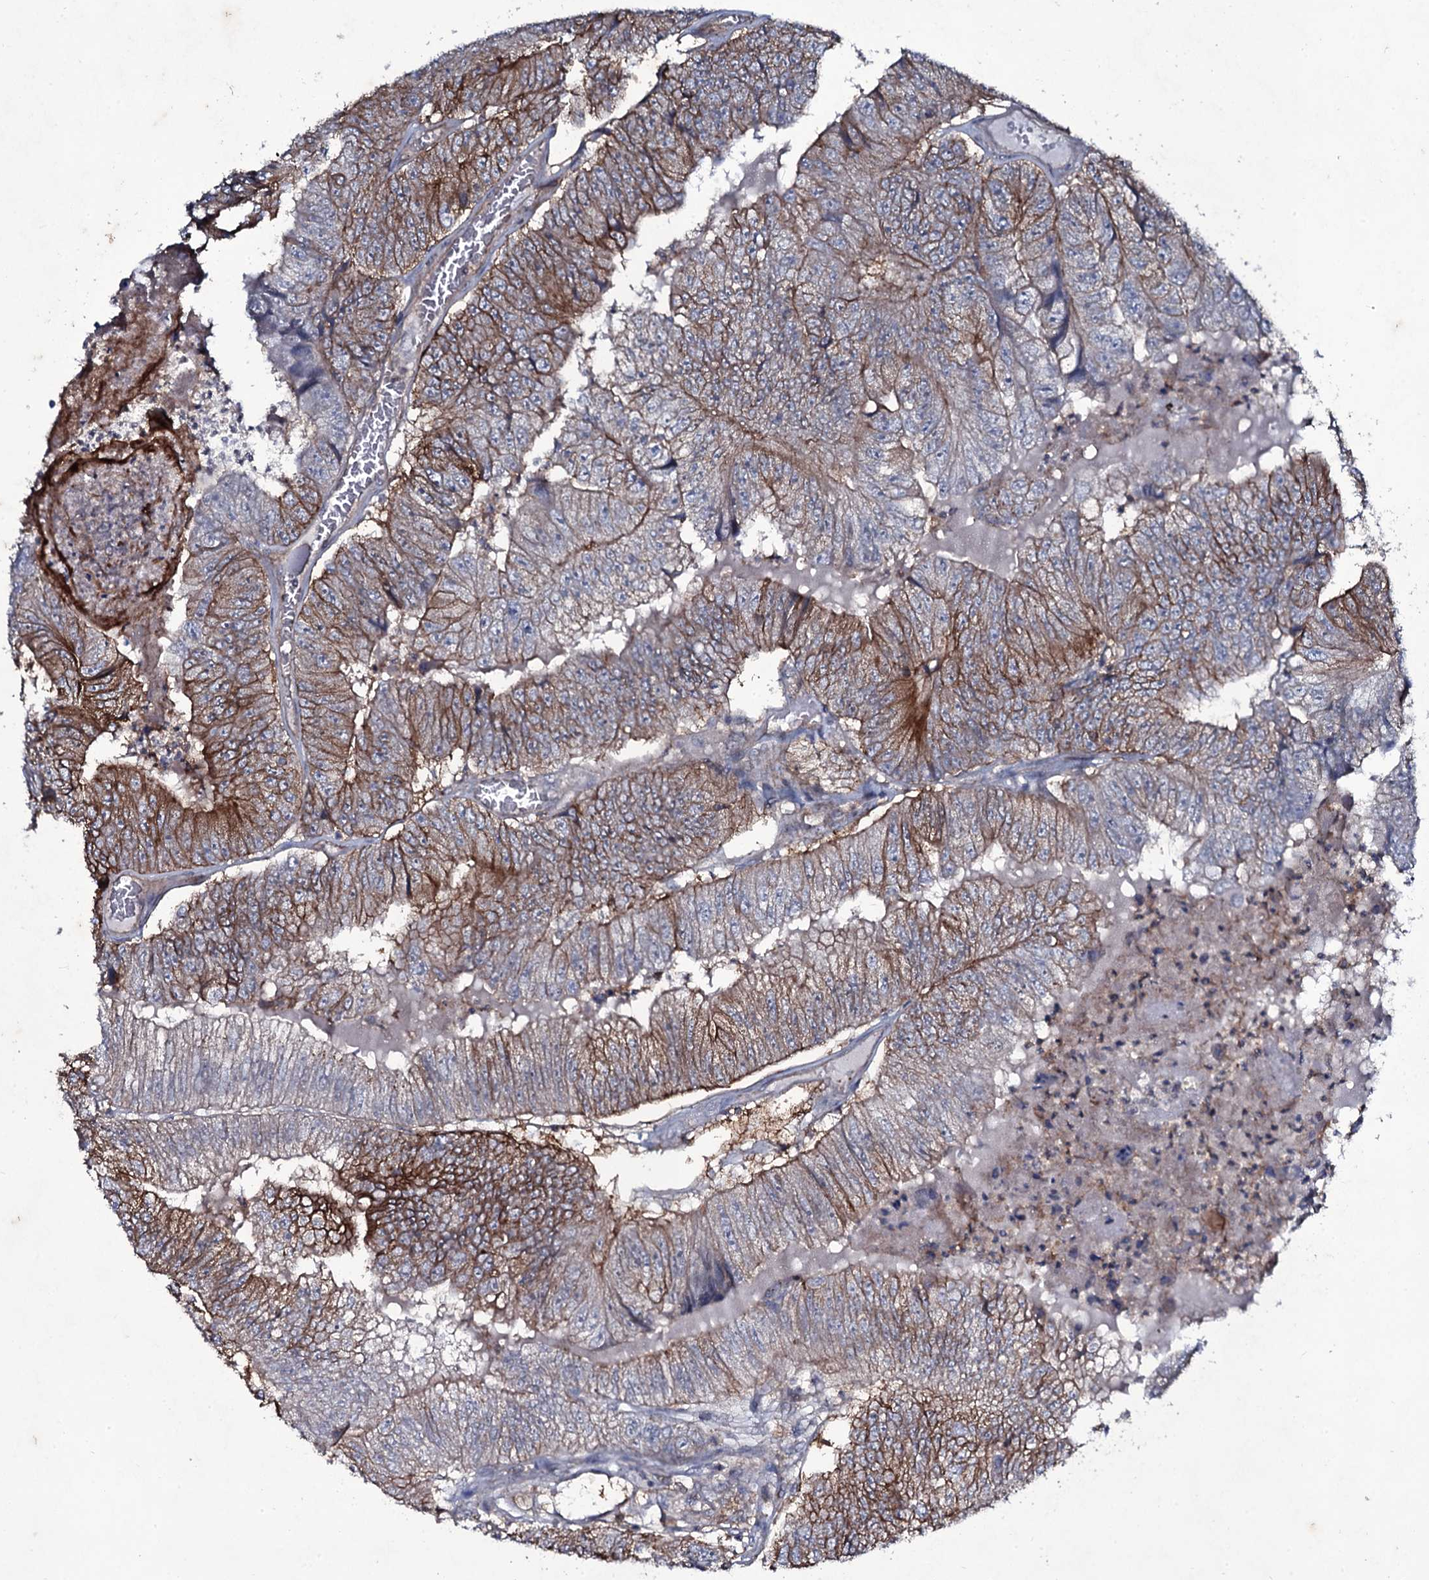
{"staining": {"intensity": "strong", "quantity": "25%-75%", "location": "cytoplasmic/membranous"}, "tissue": "colorectal cancer", "cell_type": "Tumor cells", "image_type": "cancer", "snomed": [{"axis": "morphology", "description": "Adenocarcinoma, NOS"}, {"axis": "topography", "description": "Colon"}], "caption": "Tumor cells demonstrate strong cytoplasmic/membranous staining in approximately 25%-75% of cells in colorectal cancer (adenocarcinoma).", "gene": "SNAP23", "patient": {"sex": "female", "age": 67}}